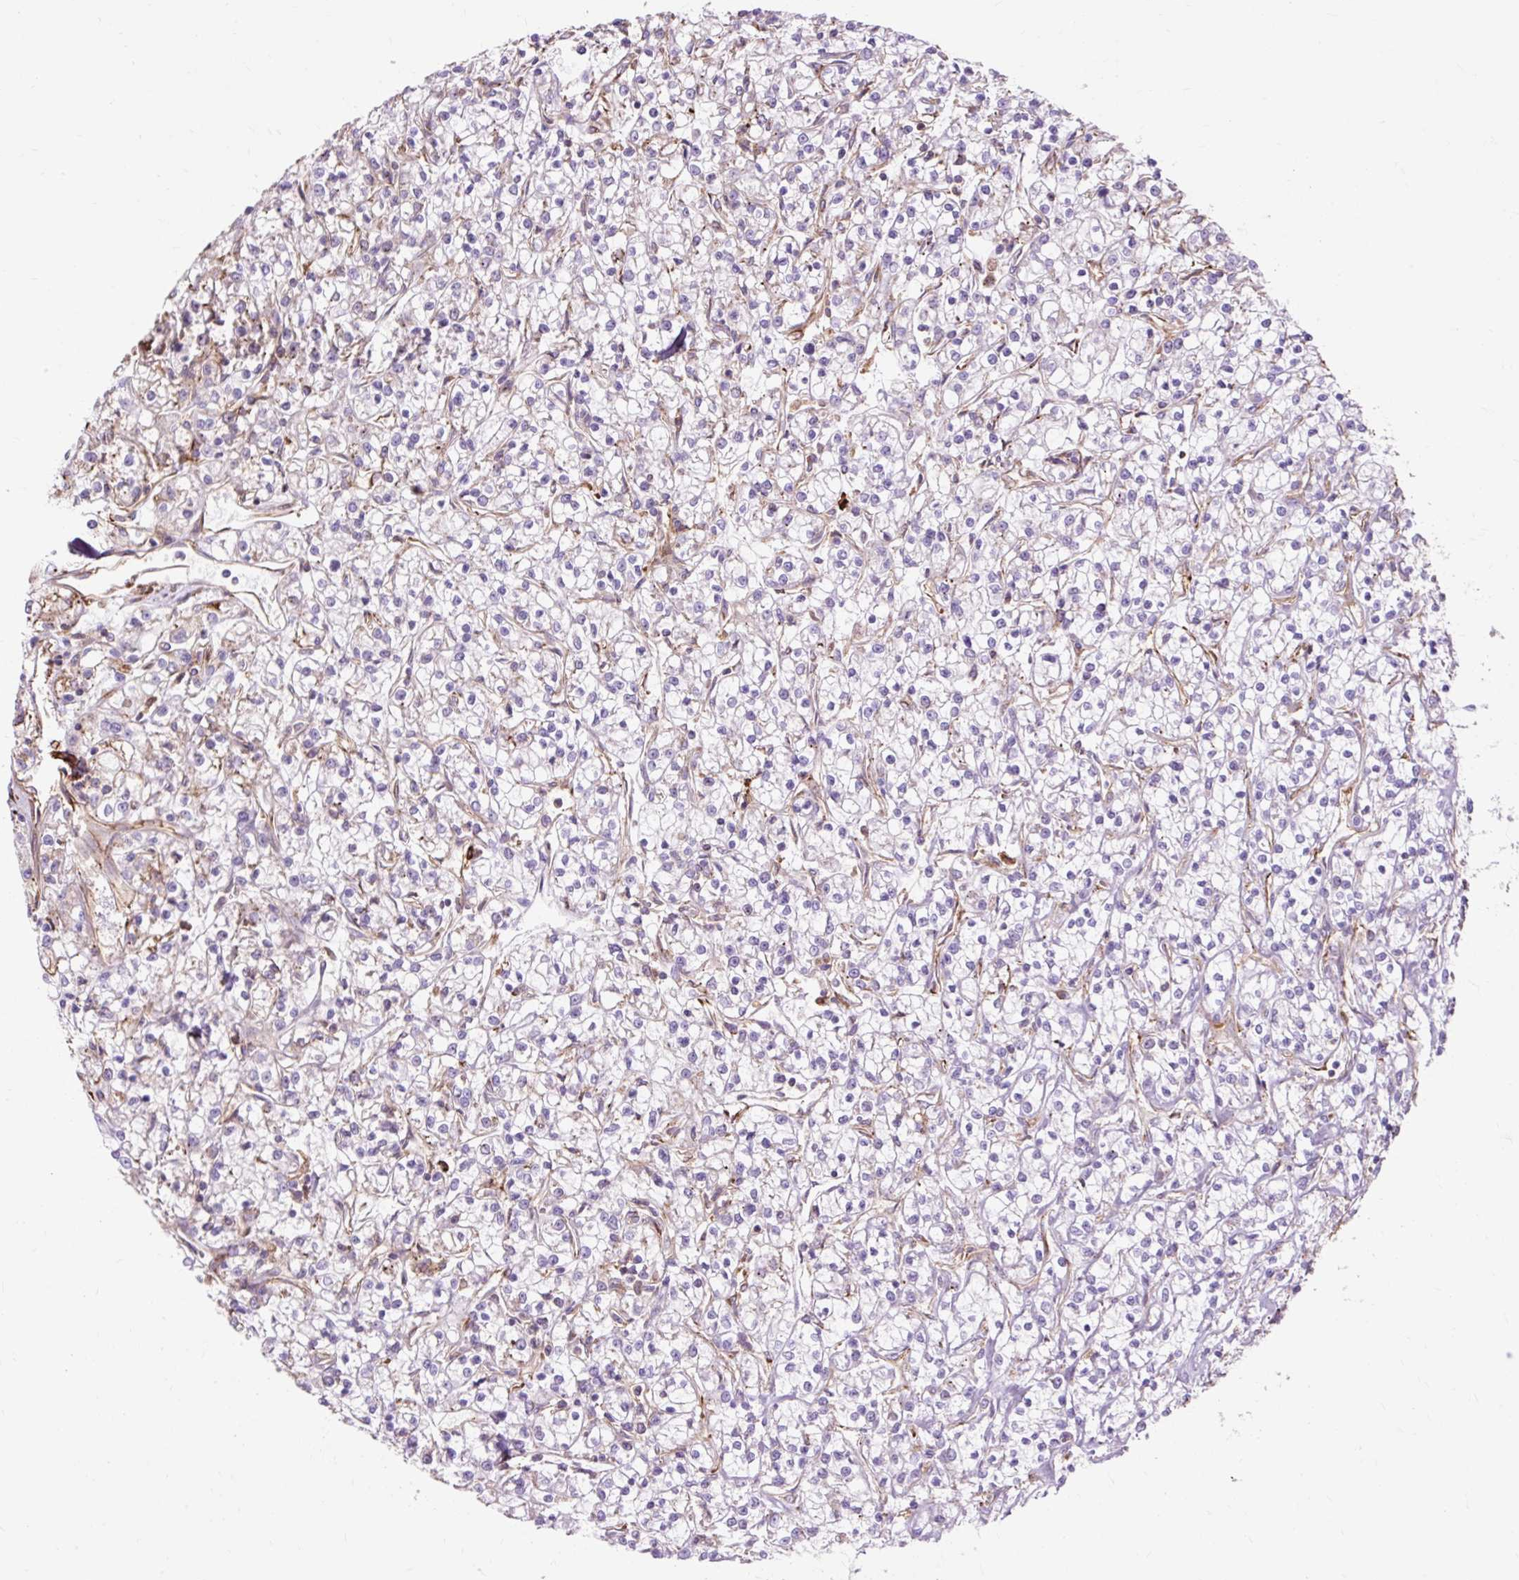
{"staining": {"intensity": "negative", "quantity": "none", "location": "none"}, "tissue": "renal cancer", "cell_type": "Tumor cells", "image_type": "cancer", "snomed": [{"axis": "morphology", "description": "Adenocarcinoma, NOS"}, {"axis": "topography", "description": "Kidney"}], "caption": "DAB immunohistochemical staining of human renal cancer (adenocarcinoma) shows no significant staining in tumor cells.", "gene": "TBC1D2B", "patient": {"sex": "female", "age": 59}}